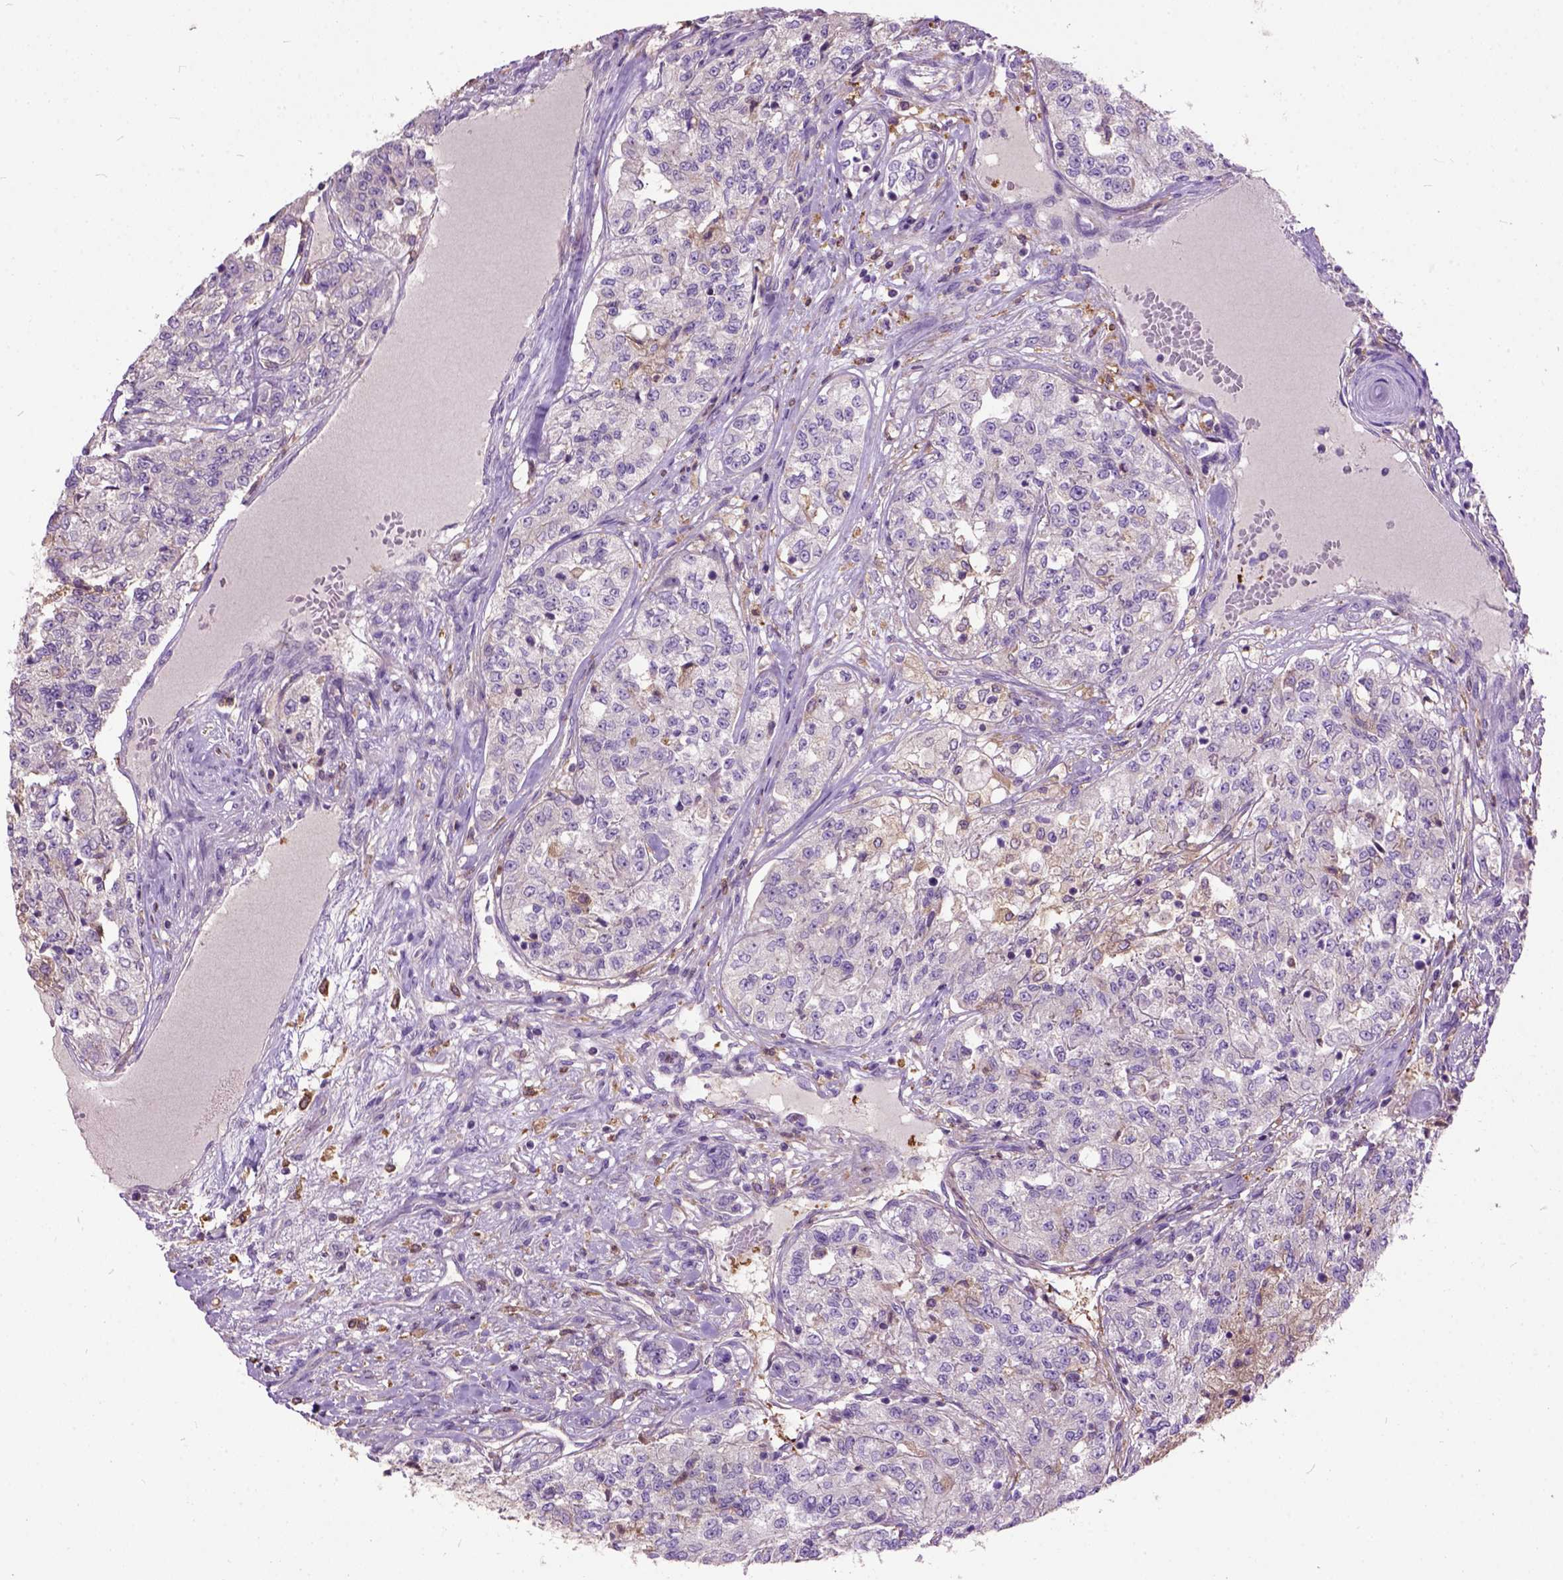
{"staining": {"intensity": "negative", "quantity": "none", "location": "none"}, "tissue": "renal cancer", "cell_type": "Tumor cells", "image_type": "cancer", "snomed": [{"axis": "morphology", "description": "Adenocarcinoma, NOS"}, {"axis": "topography", "description": "Kidney"}], "caption": "High magnification brightfield microscopy of renal adenocarcinoma stained with DAB (3,3'-diaminobenzidine) (brown) and counterstained with hematoxylin (blue): tumor cells show no significant expression. (Stains: DAB IHC with hematoxylin counter stain, Microscopy: brightfield microscopy at high magnification).", "gene": "SEMA4F", "patient": {"sex": "female", "age": 63}}